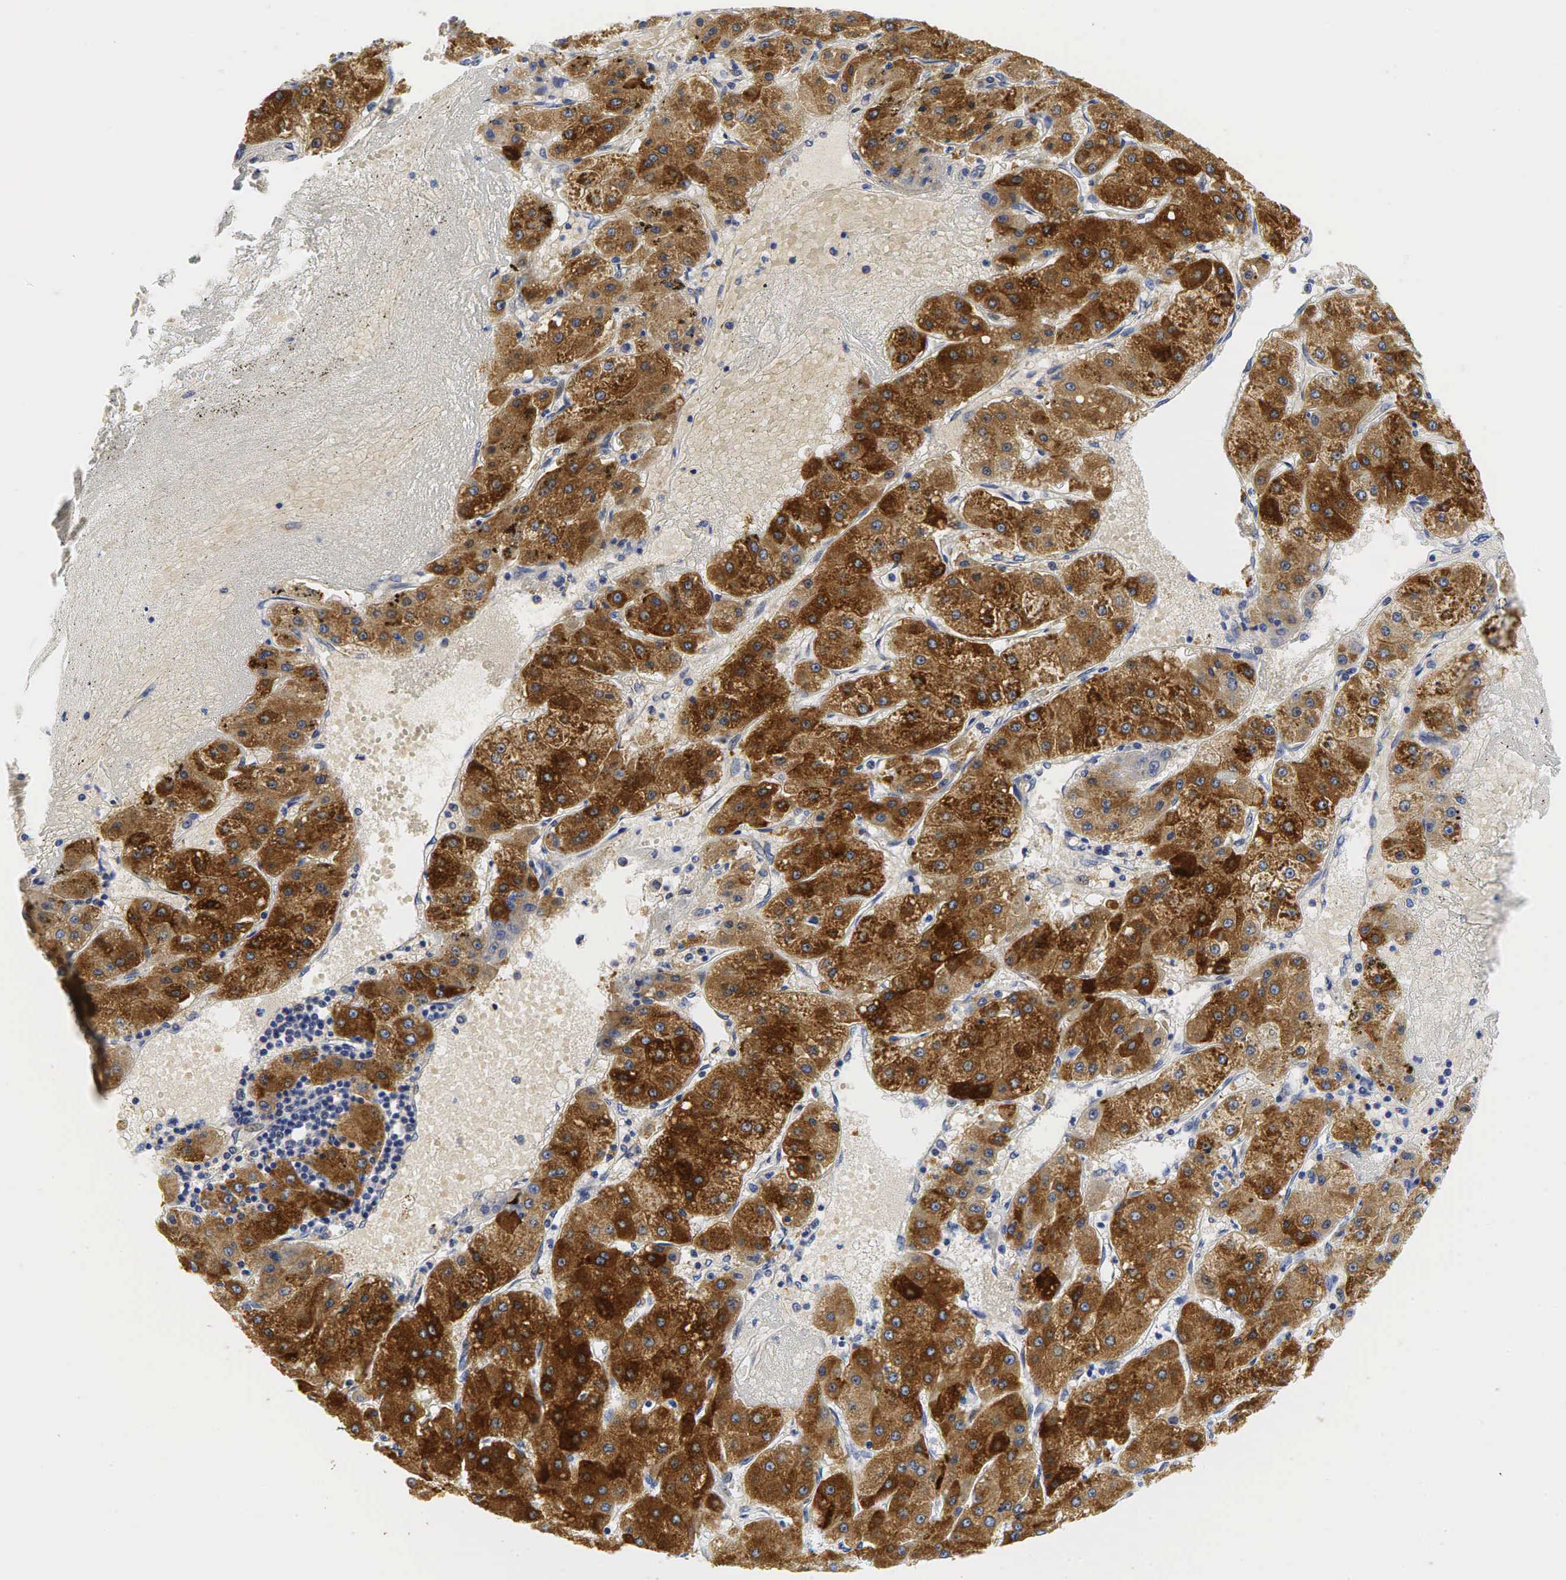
{"staining": {"intensity": "strong", "quantity": ">75%", "location": "cytoplasmic/membranous"}, "tissue": "liver cancer", "cell_type": "Tumor cells", "image_type": "cancer", "snomed": [{"axis": "morphology", "description": "Carcinoma, Hepatocellular, NOS"}, {"axis": "topography", "description": "Liver"}], "caption": "A photomicrograph showing strong cytoplasmic/membranous positivity in about >75% of tumor cells in liver hepatocellular carcinoma, as visualized by brown immunohistochemical staining.", "gene": "CCND1", "patient": {"sex": "female", "age": 52}}